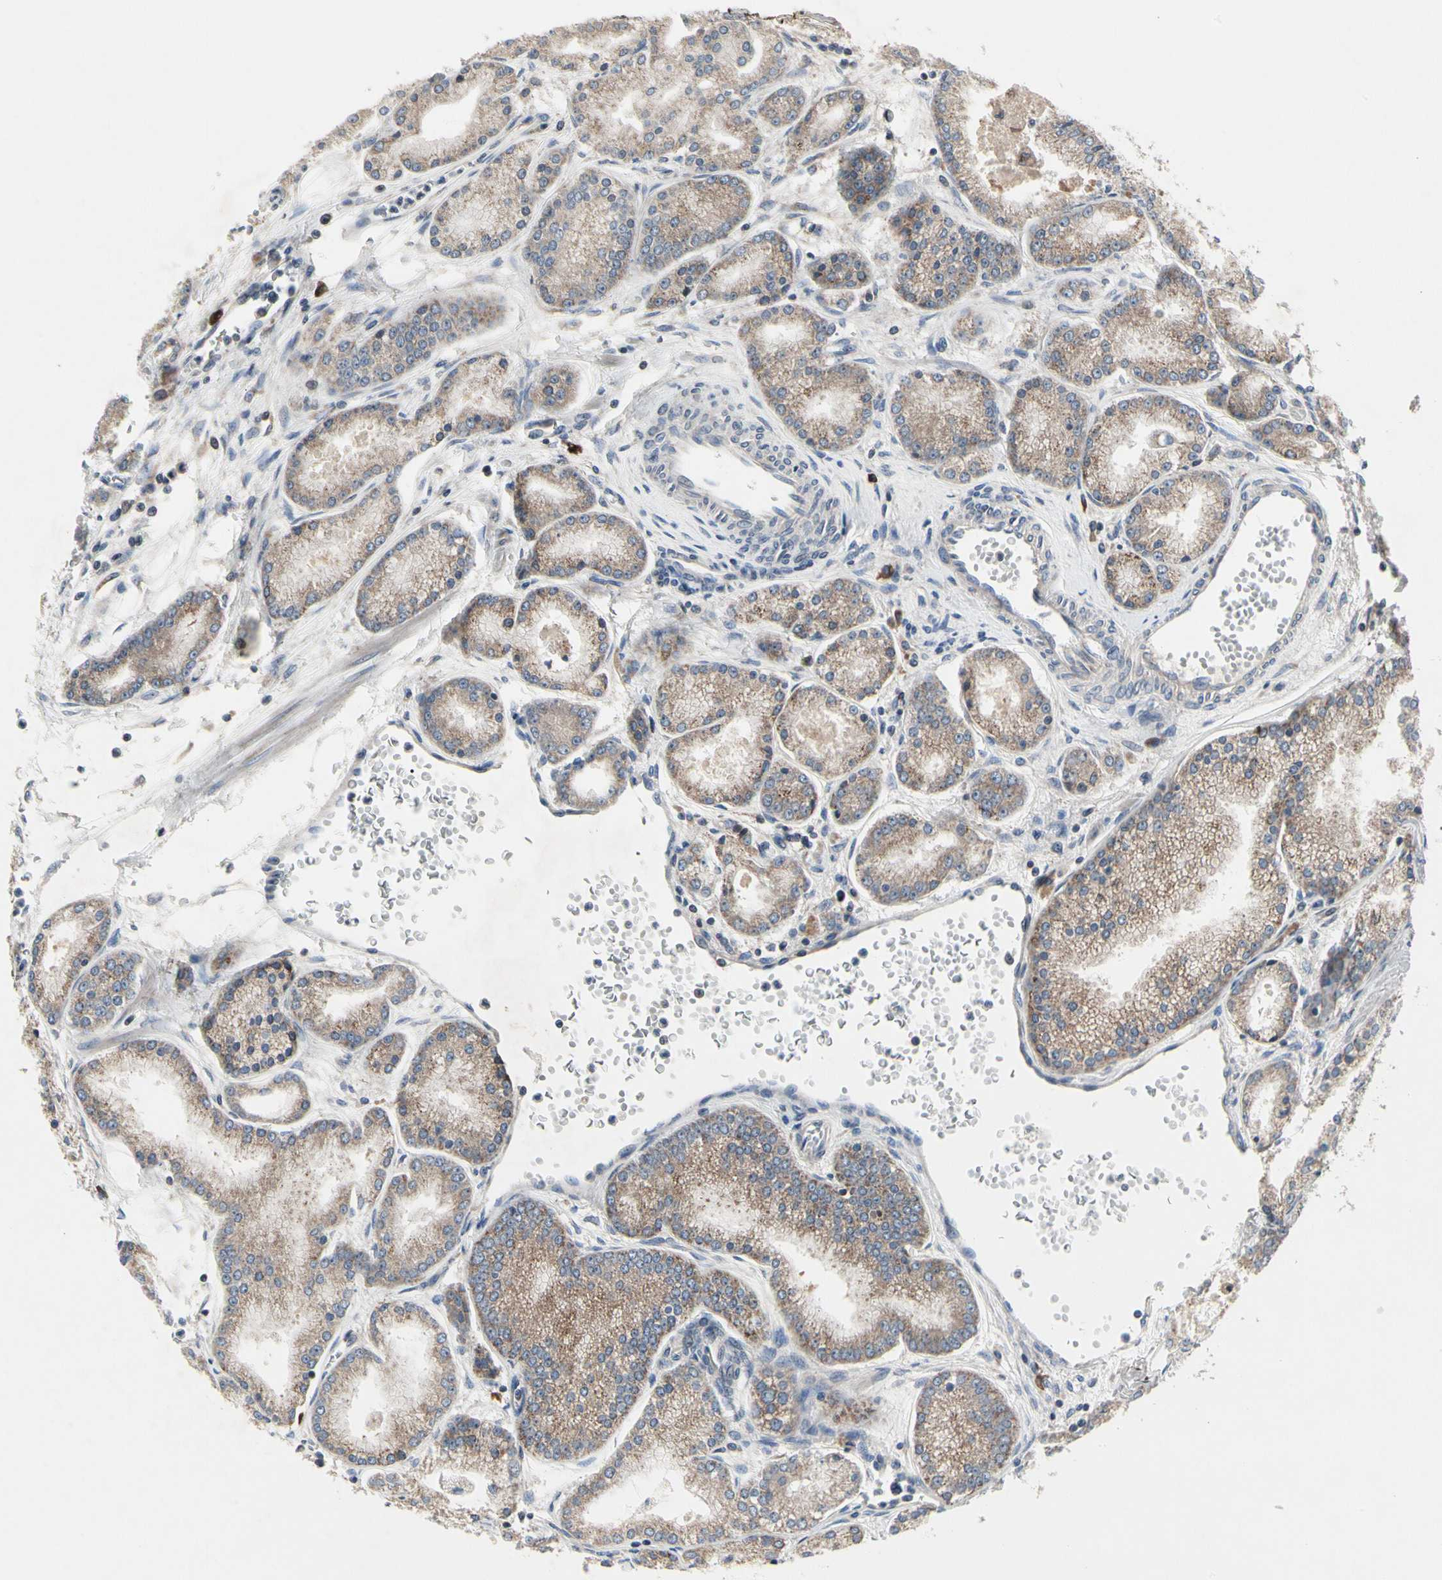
{"staining": {"intensity": "weak", "quantity": ">75%", "location": "cytoplasmic/membranous"}, "tissue": "prostate cancer", "cell_type": "Tumor cells", "image_type": "cancer", "snomed": [{"axis": "morphology", "description": "Adenocarcinoma, High grade"}, {"axis": "topography", "description": "Prostate"}], "caption": "High-grade adenocarcinoma (prostate) tissue exhibits weak cytoplasmic/membranous expression in about >75% of tumor cells, visualized by immunohistochemistry.", "gene": "MMEL1", "patient": {"sex": "male", "age": 61}}